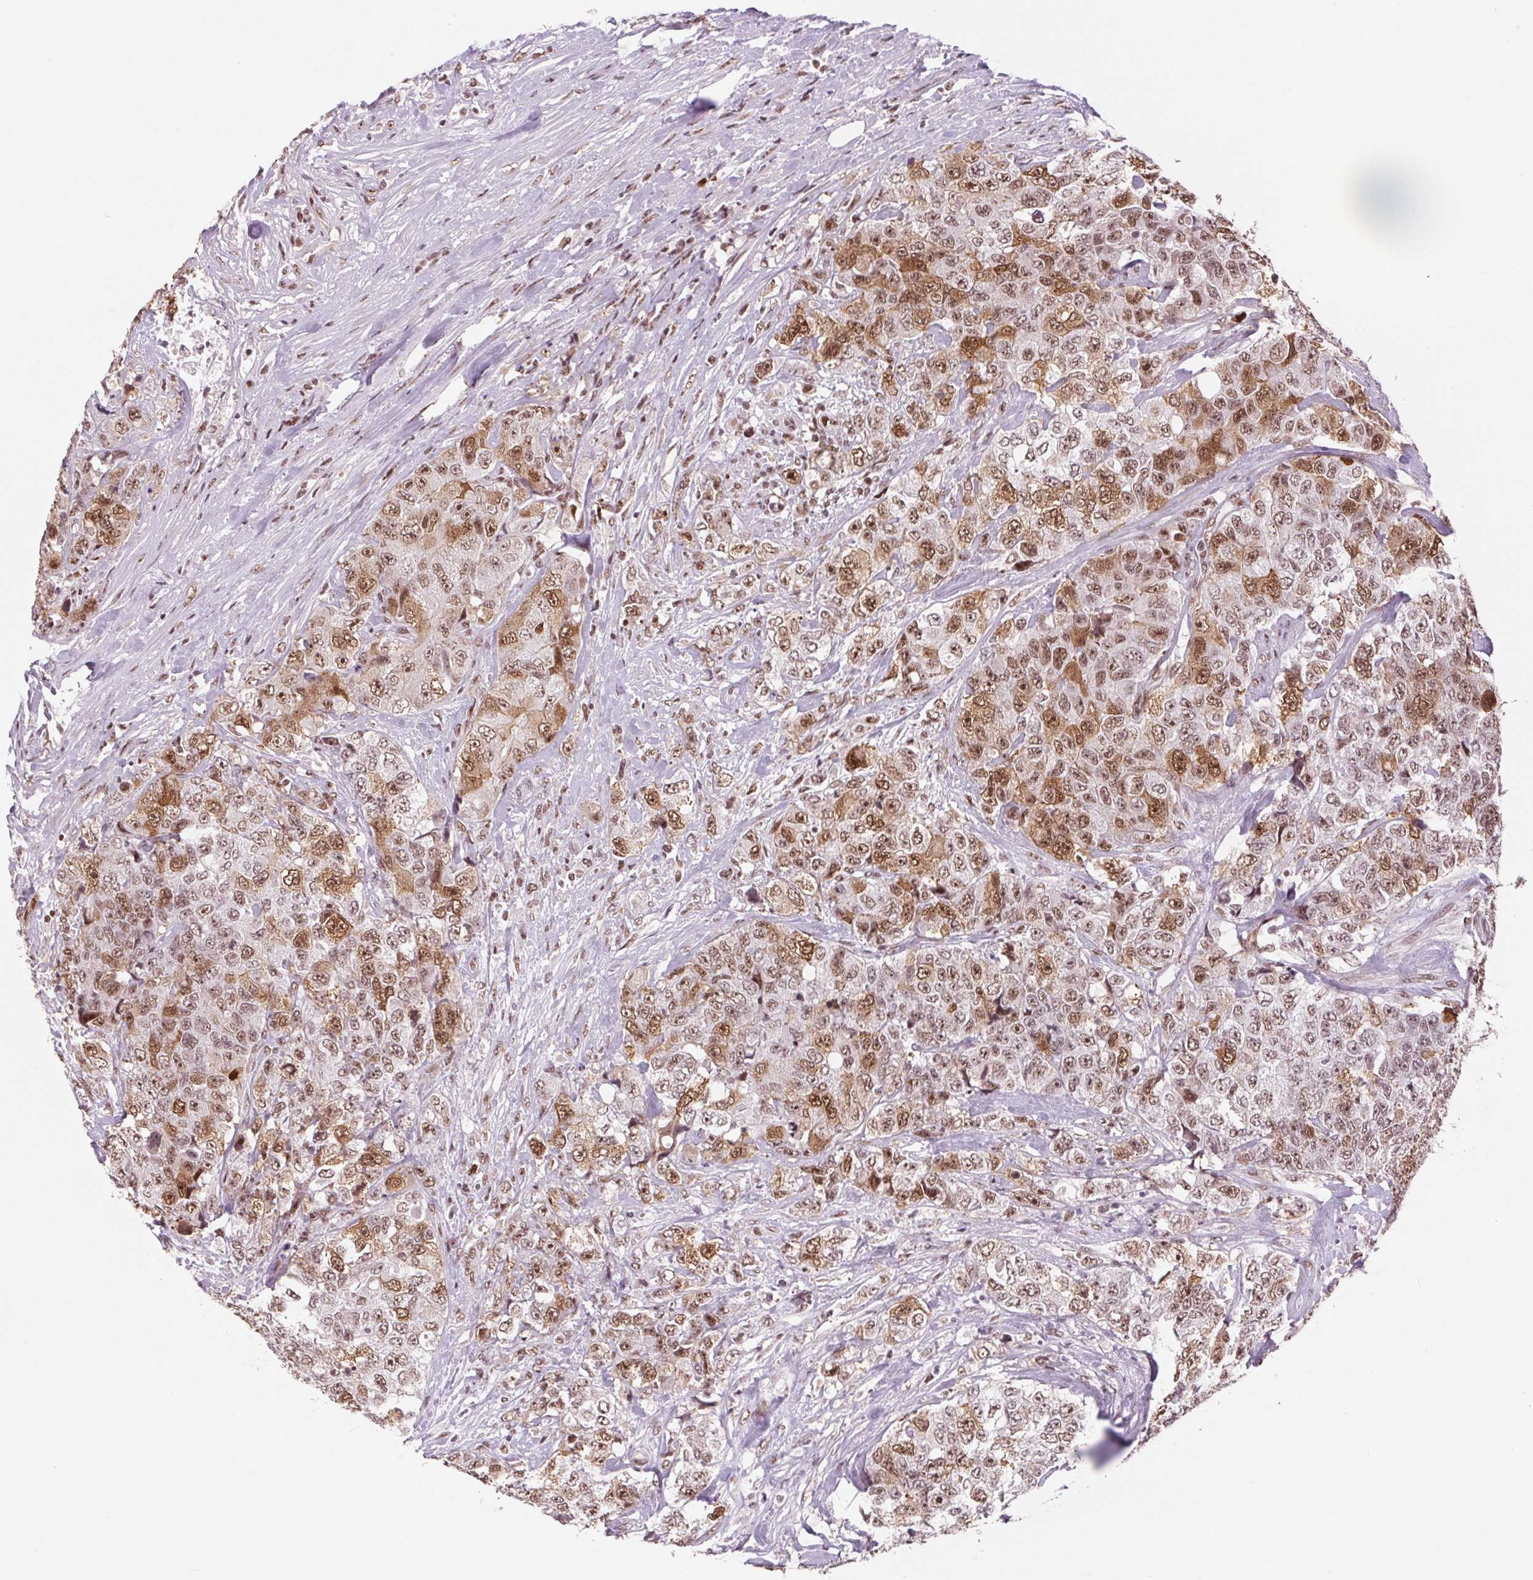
{"staining": {"intensity": "moderate", "quantity": ">75%", "location": "cytoplasmic/membranous,nuclear"}, "tissue": "urothelial cancer", "cell_type": "Tumor cells", "image_type": "cancer", "snomed": [{"axis": "morphology", "description": "Urothelial carcinoma, High grade"}, {"axis": "topography", "description": "Urinary bladder"}], "caption": "An image of urothelial cancer stained for a protein shows moderate cytoplasmic/membranous and nuclear brown staining in tumor cells.", "gene": "CD2BP2", "patient": {"sex": "female", "age": 78}}